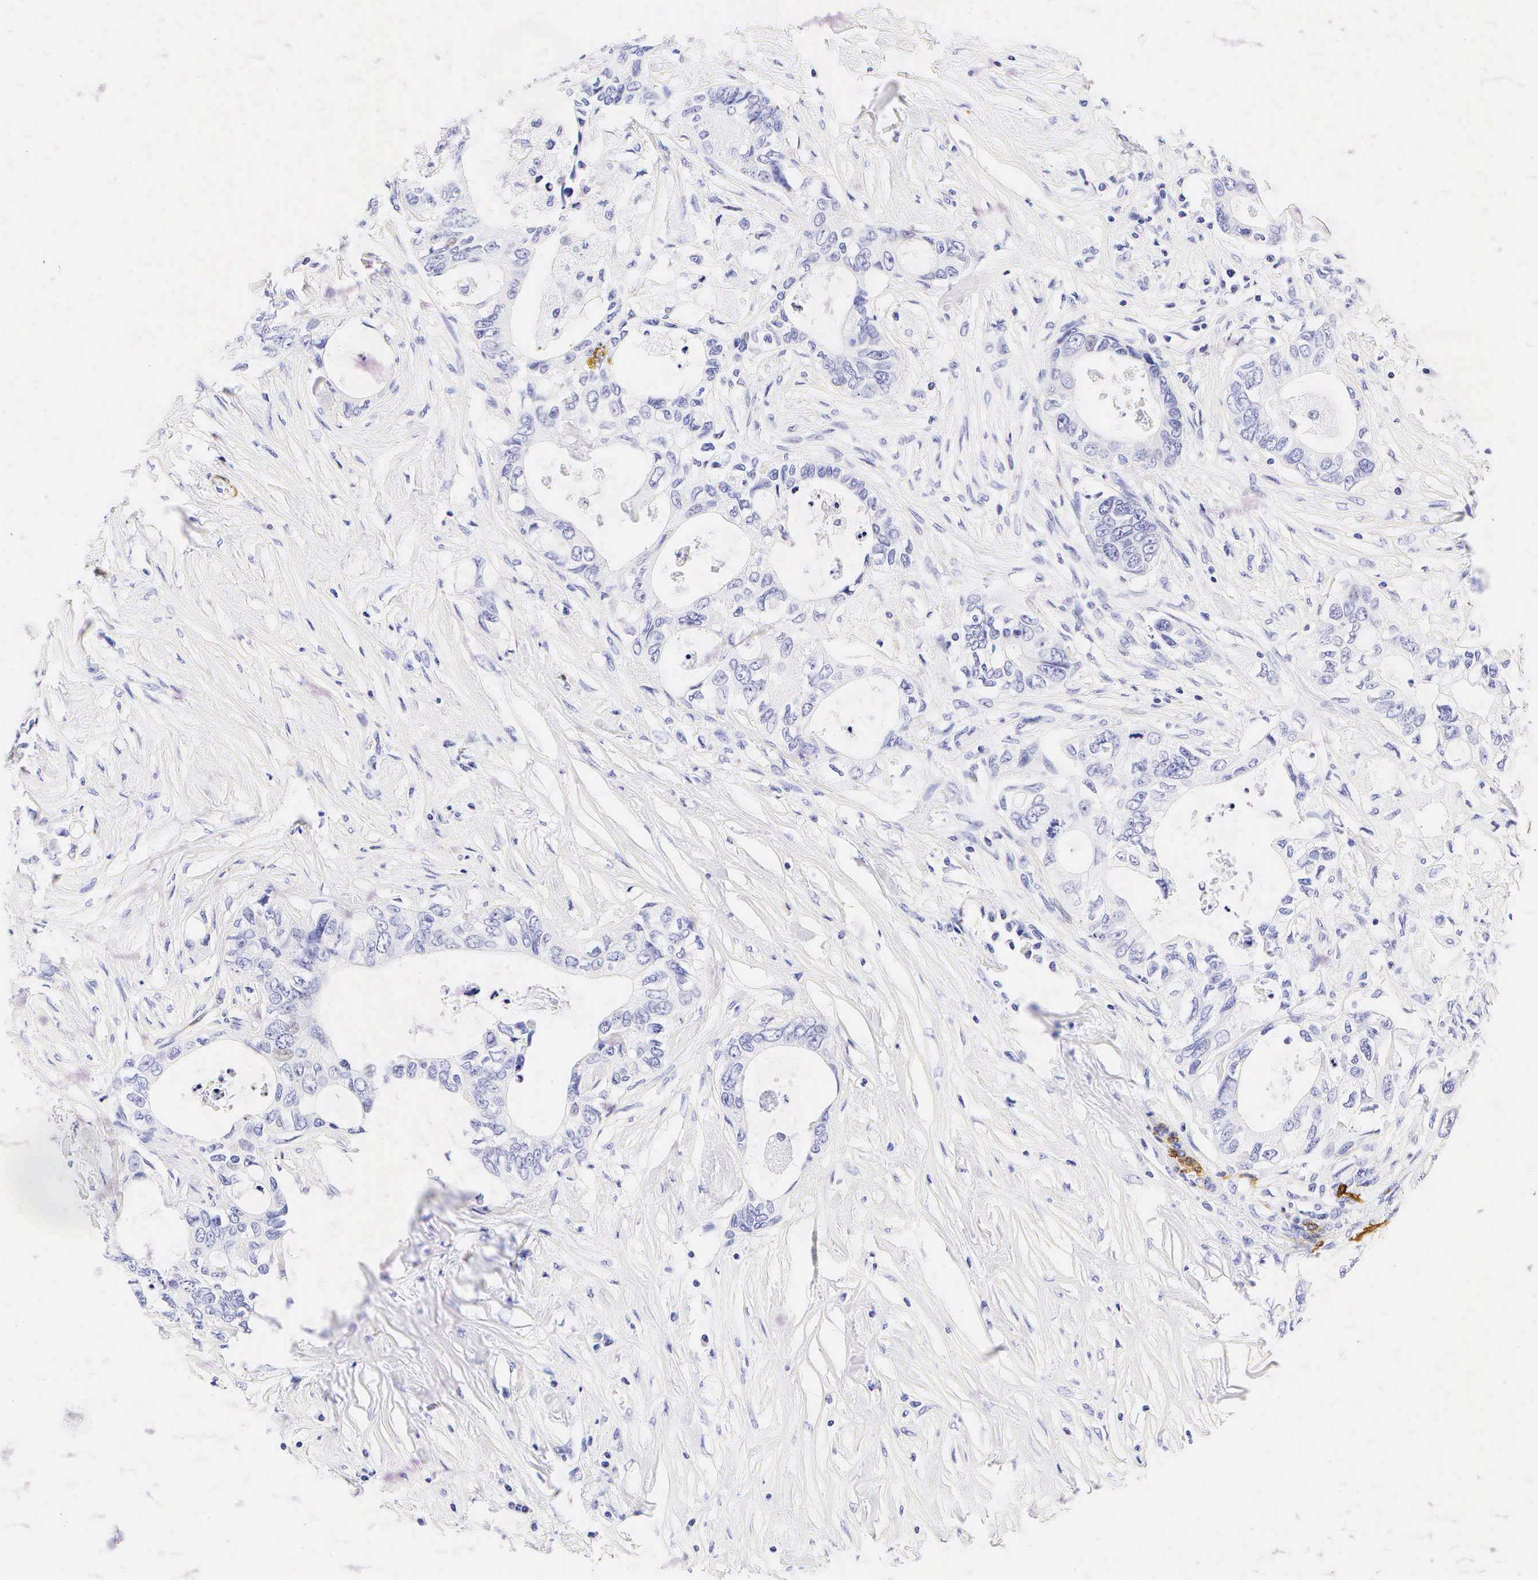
{"staining": {"intensity": "negative", "quantity": "none", "location": "none"}, "tissue": "colorectal cancer", "cell_type": "Tumor cells", "image_type": "cancer", "snomed": [{"axis": "morphology", "description": "Adenocarcinoma, NOS"}, {"axis": "topography", "description": "Rectum"}], "caption": "Tumor cells are negative for brown protein staining in colorectal cancer (adenocarcinoma). (Brightfield microscopy of DAB (3,3'-diaminobenzidine) immunohistochemistry at high magnification).", "gene": "CALD1", "patient": {"sex": "female", "age": 57}}